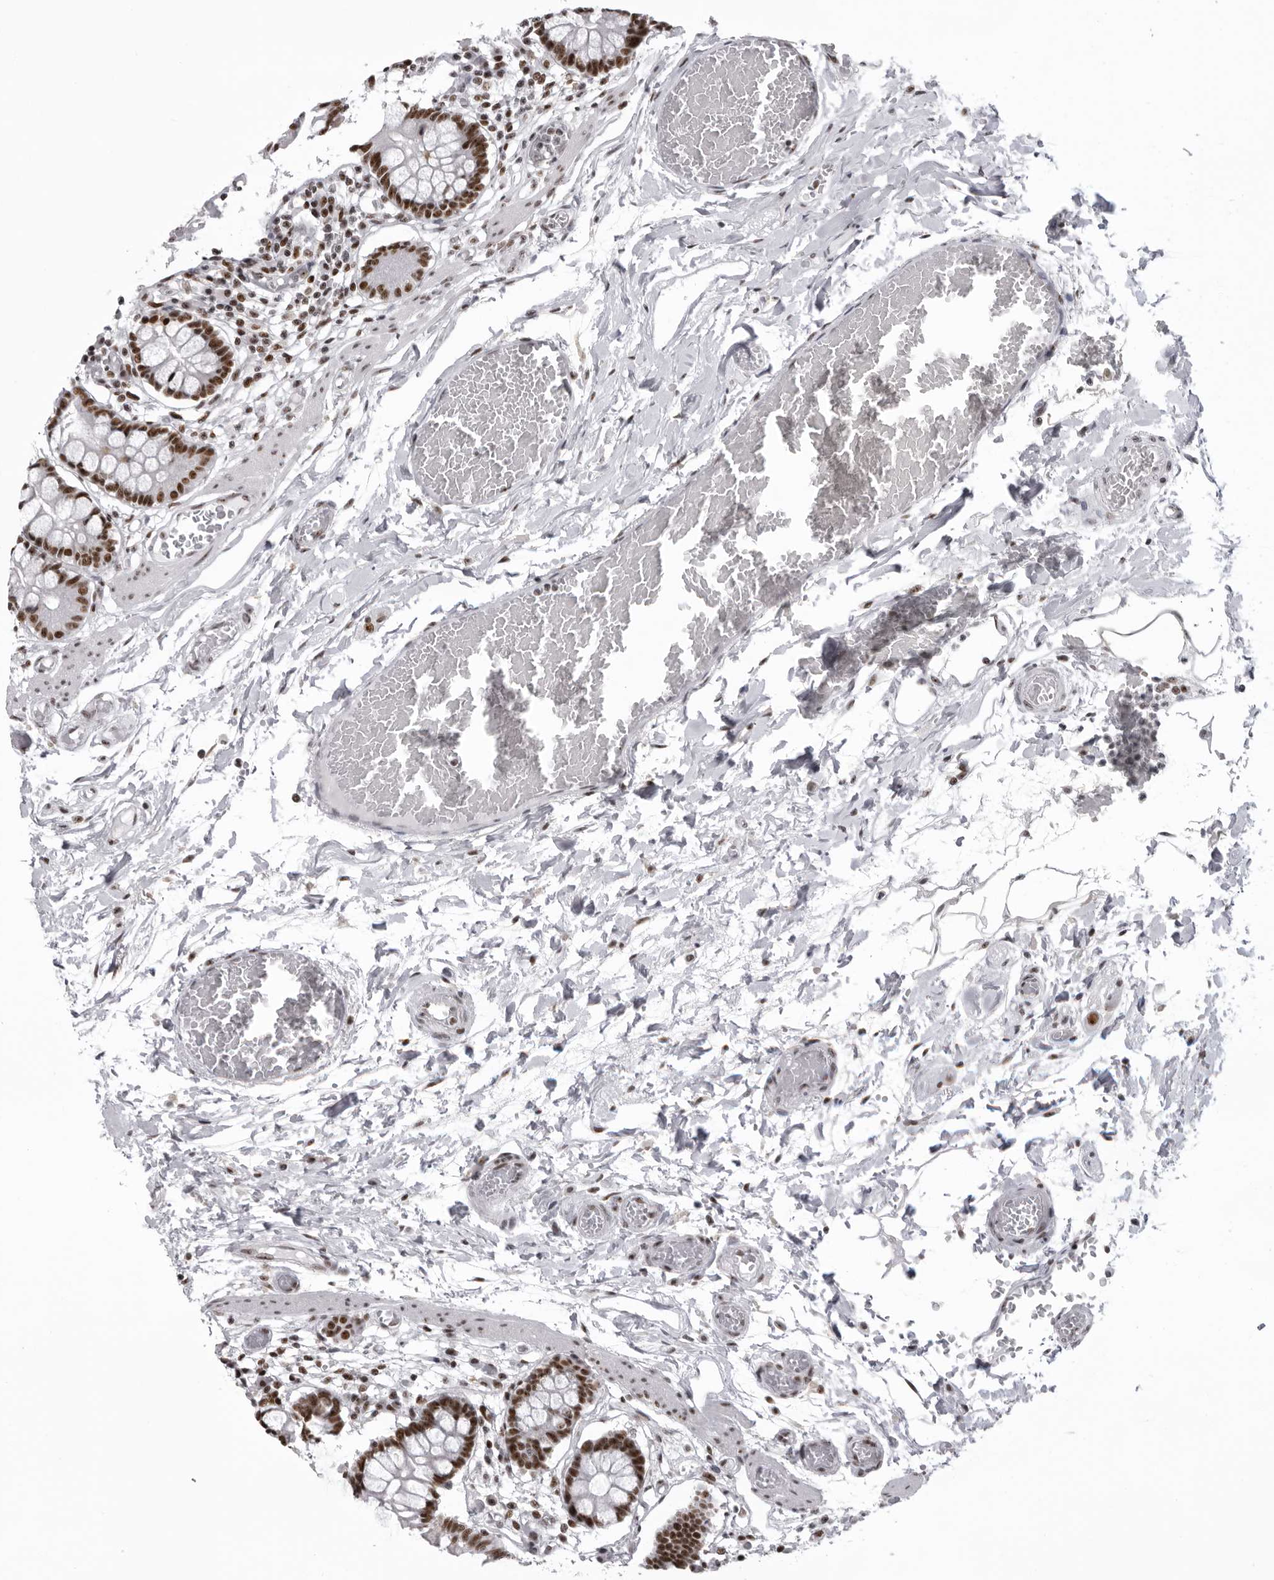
{"staining": {"intensity": "strong", "quantity": ">75%", "location": "nuclear"}, "tissue": "small intestine", "cell_type": "Glandular cells", "image_type": "normal", "snomed": [{"axis": "morphology", "description": "Normal tissue, NOS"}, {"axis": "topography", "description": "Small intestine"}], "caption": "The micrograph reveals a brown stain indicating the presence of a protein in the nuclear of glandular cells in small intestine. Using DAB (brown) and hematoxylin (blue) stains, captured at high magnification using brightfield microscopy.", "gene": "DHX9", "patient": {"sex": "female", "age": 61}}